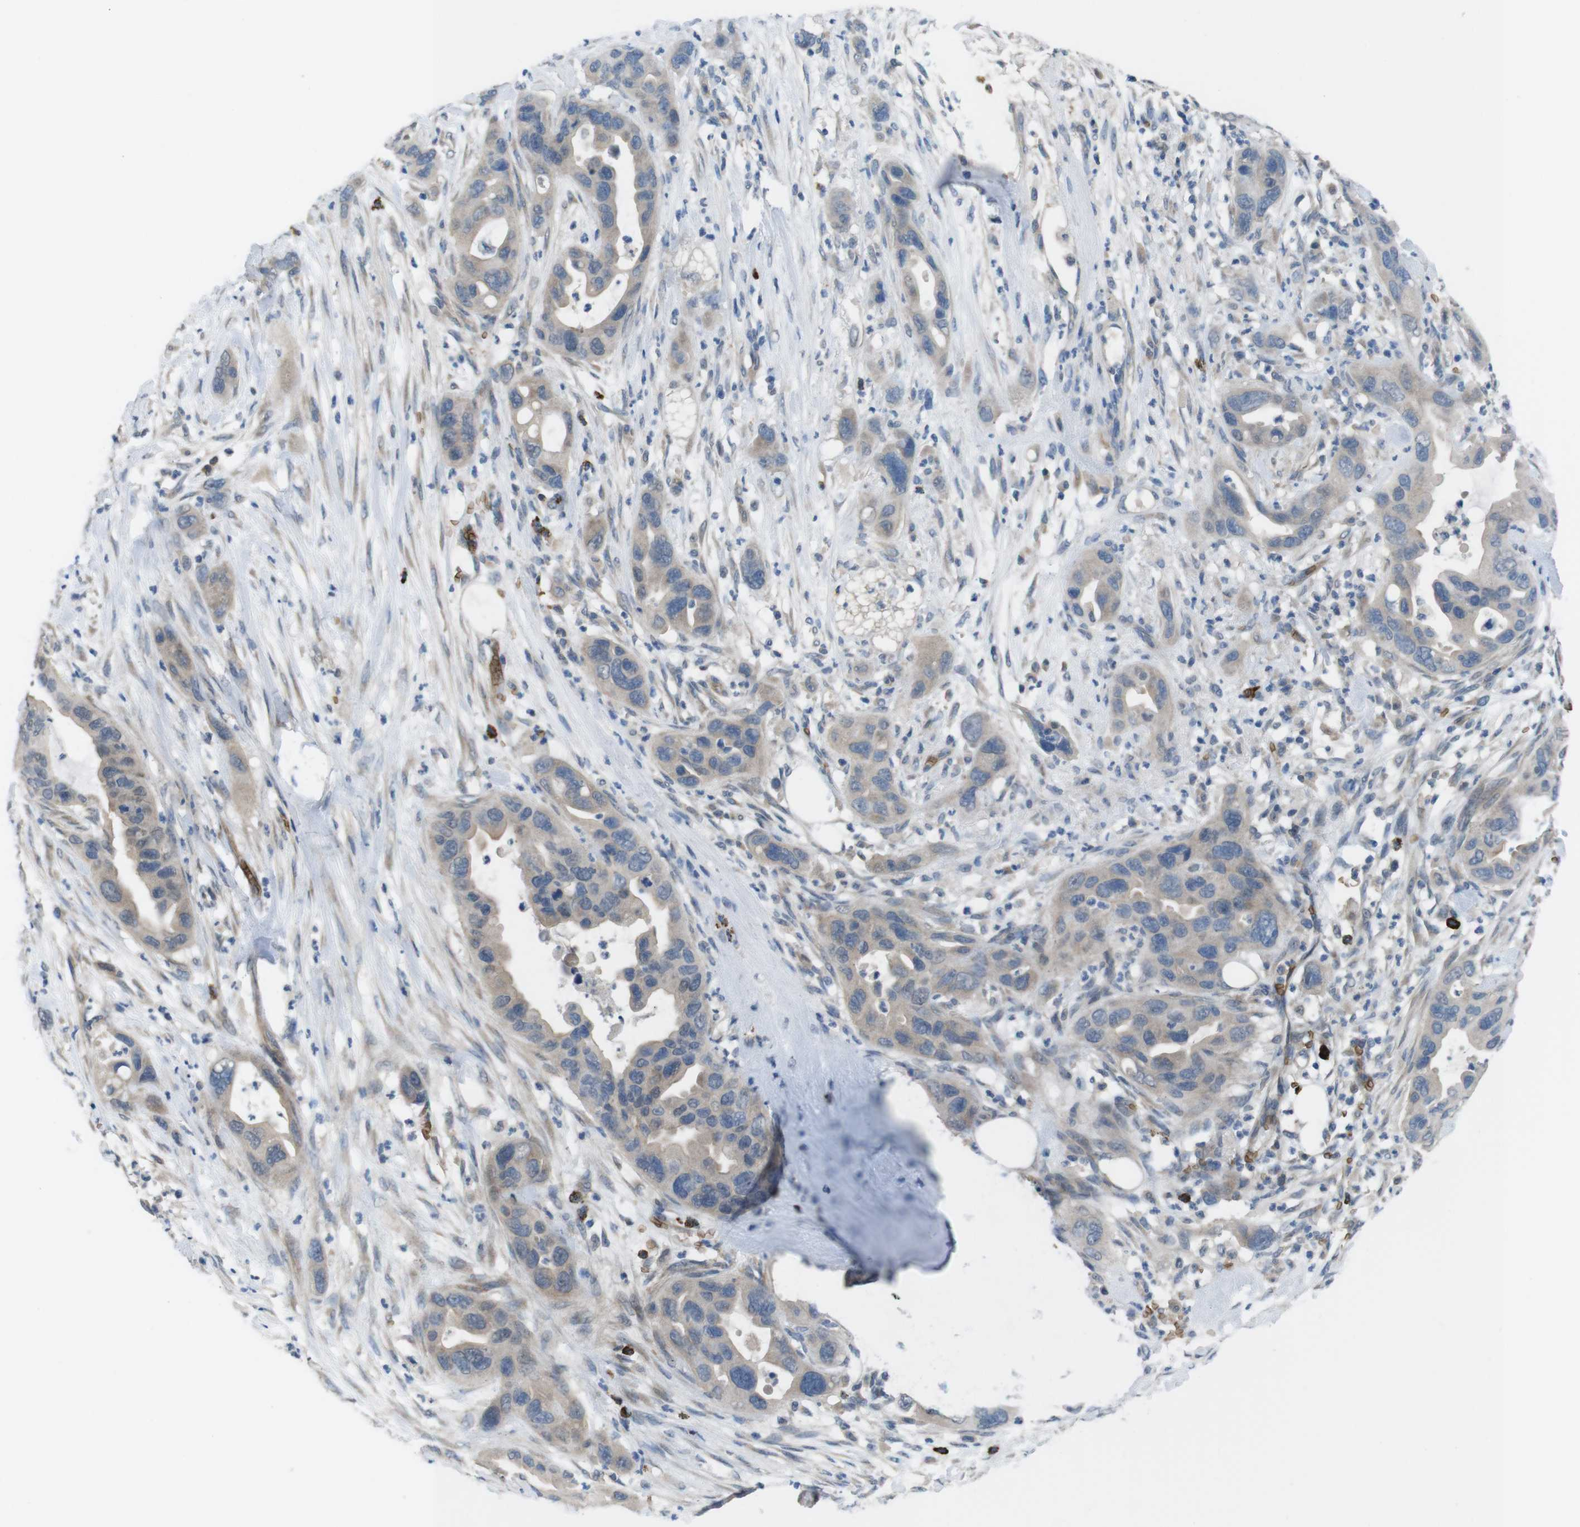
{"staining": {"intensity": "weak", "quantity": ">75%", "location": "cytoplasmic/membranous"}, "tissue": "pancreatic cancer", "cell_type": "Tumor cells", "image_type": "cancer", "snomed": [{"axis": "morphology", "description": "Adenocarcinoma, NOS"}, {"axis": "topography", "description": "Pancreas"}], "caption": "IHC (DAB (3,3'-diaminobenzidine)) staining of human pancreatic adenocarcinoma demonstrates weak cytoplasmic/membranous protein staining in about >75% of tumor cells.", "gene": "GYPA", "patient": {"sex": "female", "age": 71}}